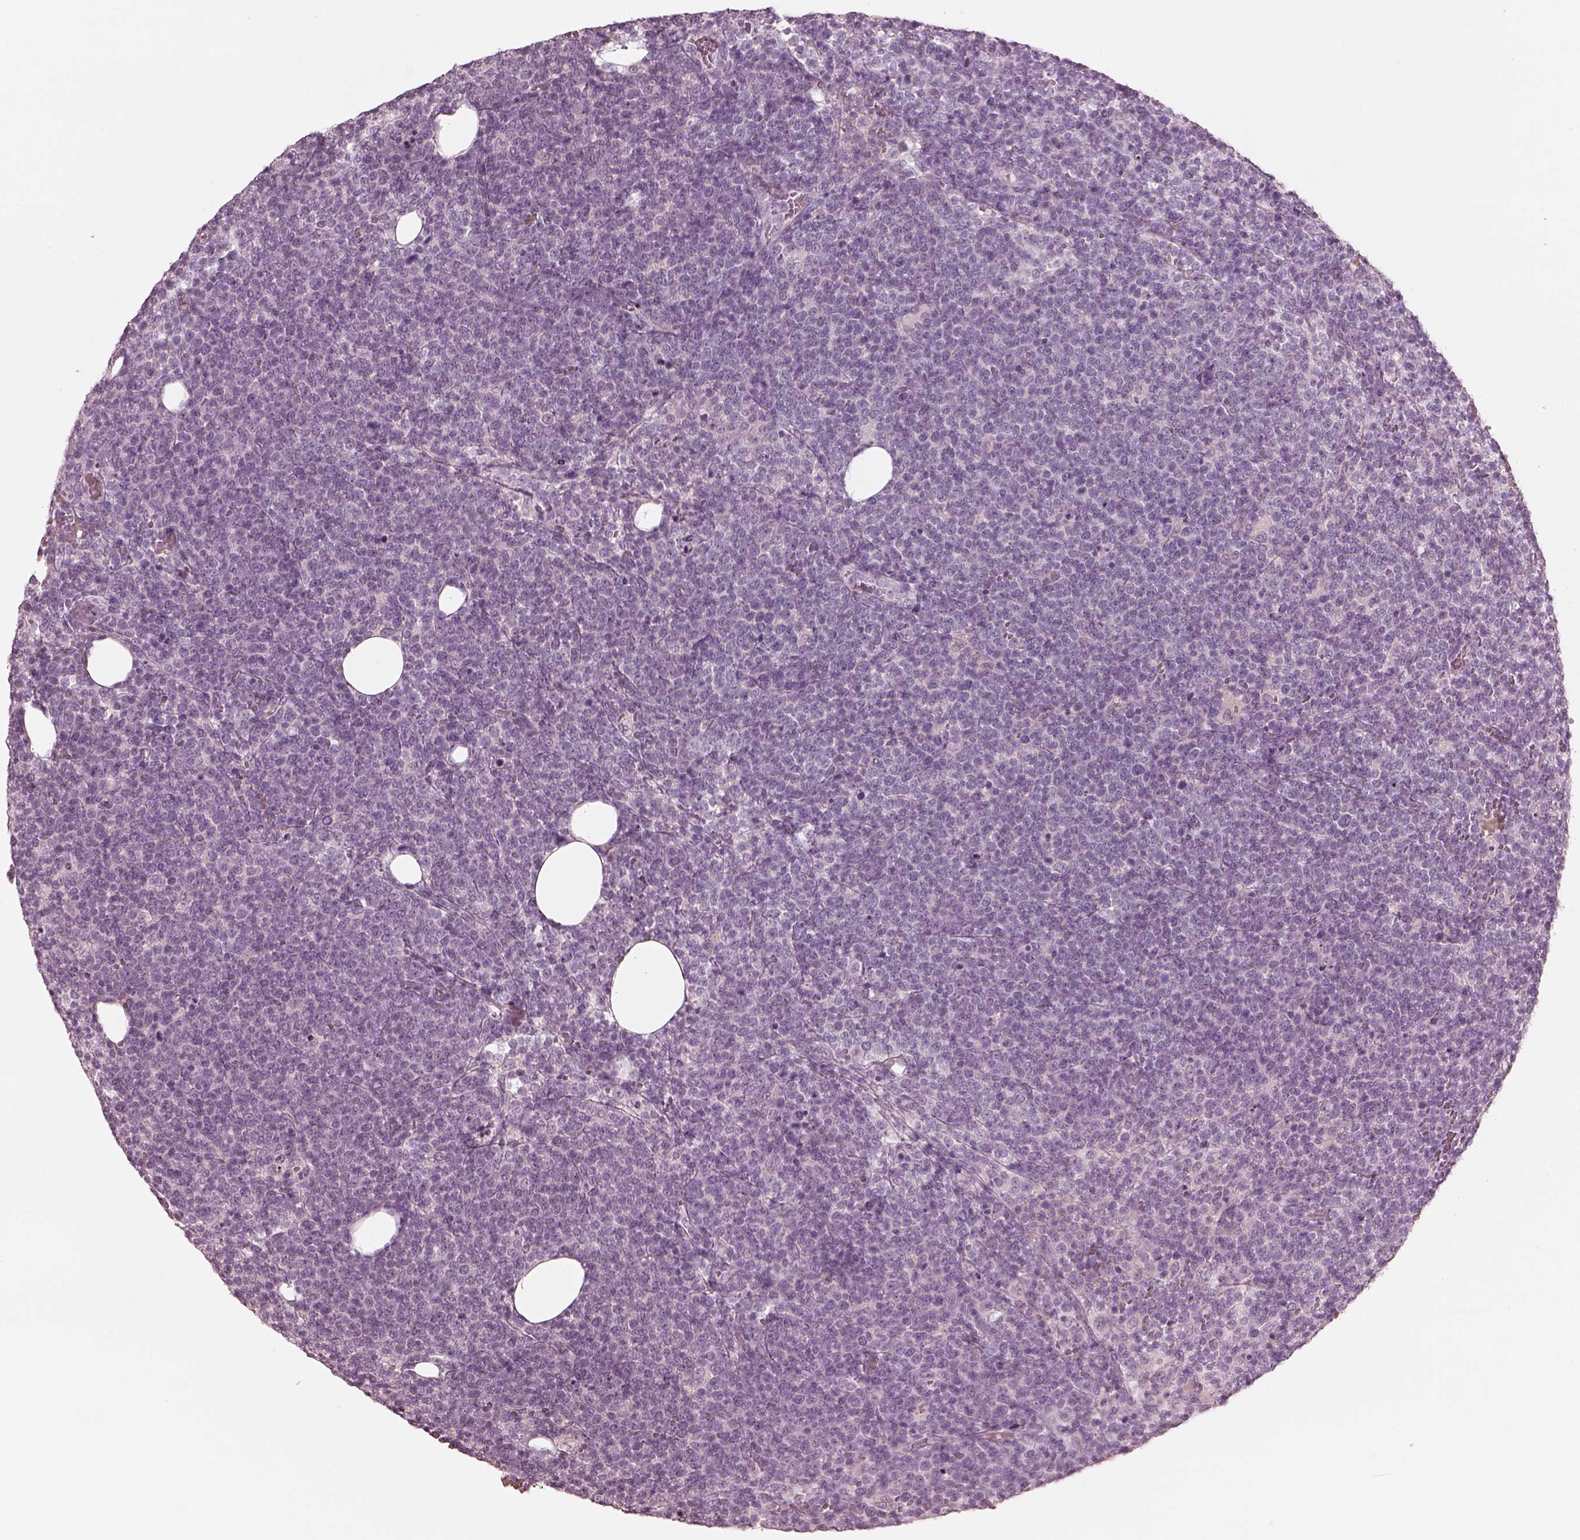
{"staining": {"intensity": "negative", "quantity": "none", "location": "none"}, "tissue": "lymphoma", "cell_type": "Tumor cells", "image_type": "cancer", "snomed": [{"axis": "morphology", "description": "Malignant lymphoma, non-Hodgkin's type, High grade"}, {"axis": "topography", "description": "Lymph node"}], "caption": "Immunohistochemistry of human malignant lymphoma, non-Hodgkin's type (high-grade) exhibits no expression in tumor cells.", "gene": "RSPH9", "patient": {"sex": "male", "age": 61}}